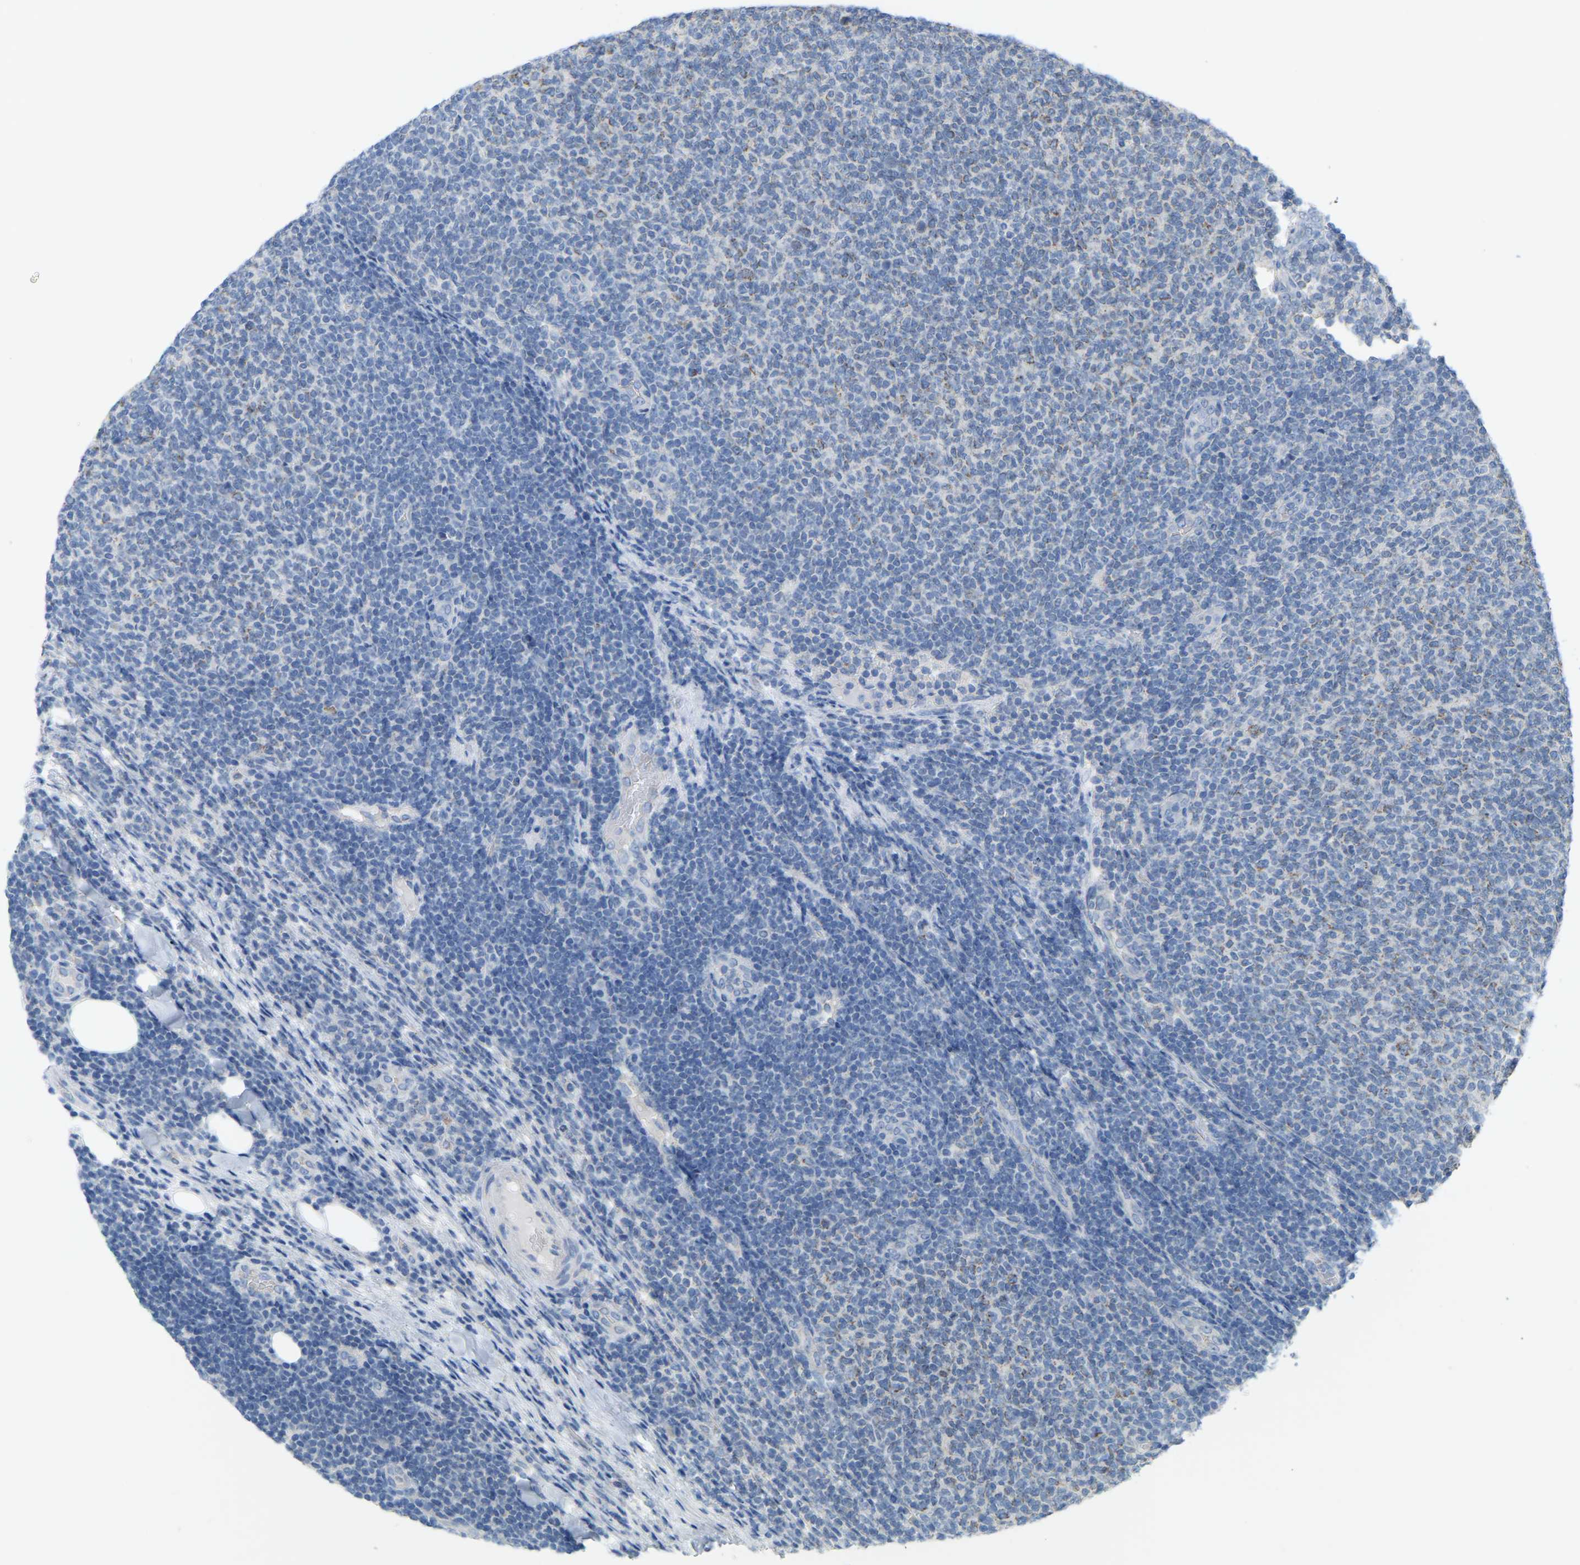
{"staining": {"intensity": "negative", "quantity": "none", "location": "none"}, "tissue": "lymphoma", "cell_type": "Tumor cells", "image_type": "cancer", "snomed": [{"axis": "morphology", "description": "Malignant lymphoma, non-Hodgkin's type, Low grade"}, {"axis": "topography", "description": "Lymph node"}], "caption": "Immunohistochemistry (IHC) of human lymphoma shows no expression in tumor cells.", "gene": "SERPINB5", "patient": {"sex": "male", "age": 66}}